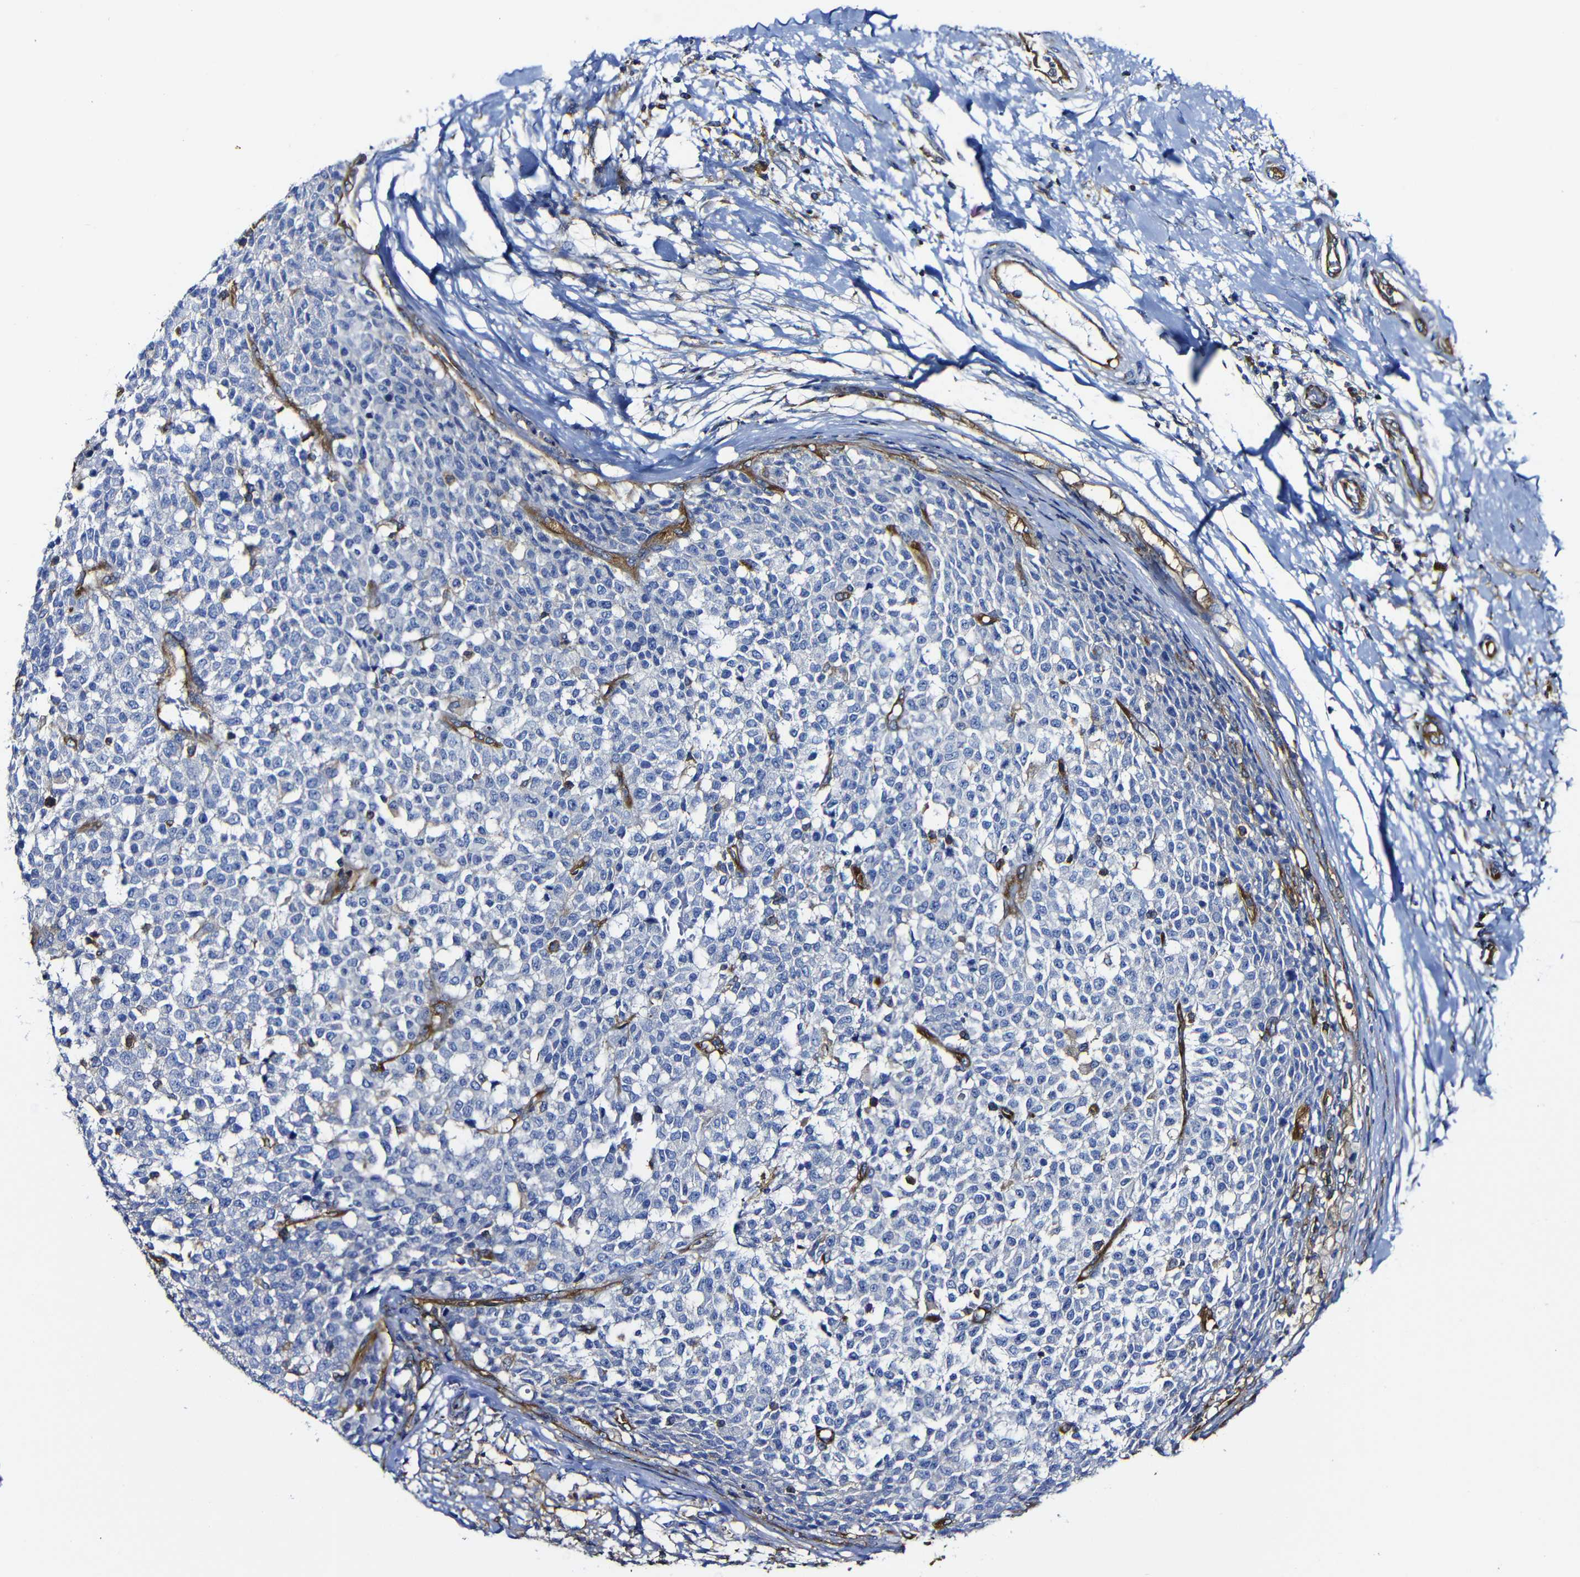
{"staining": {"intensity": "negative", "quantity": "none", "location": "none"}, "tissue": "testis cancer", "cell_type": "Tumor cells", "image_type": "cancer", "snomed": [{"axis": "morphology", "description": "Seminoma, NOS"}, {"axis": "topography", "description": "Testis"}], "caption": "Micrograph shows no significant protein positivity in tumor cells of testis cancer (seminoma).", "gene": "MSN", "patient": {"sex": "male", "age": 59}}